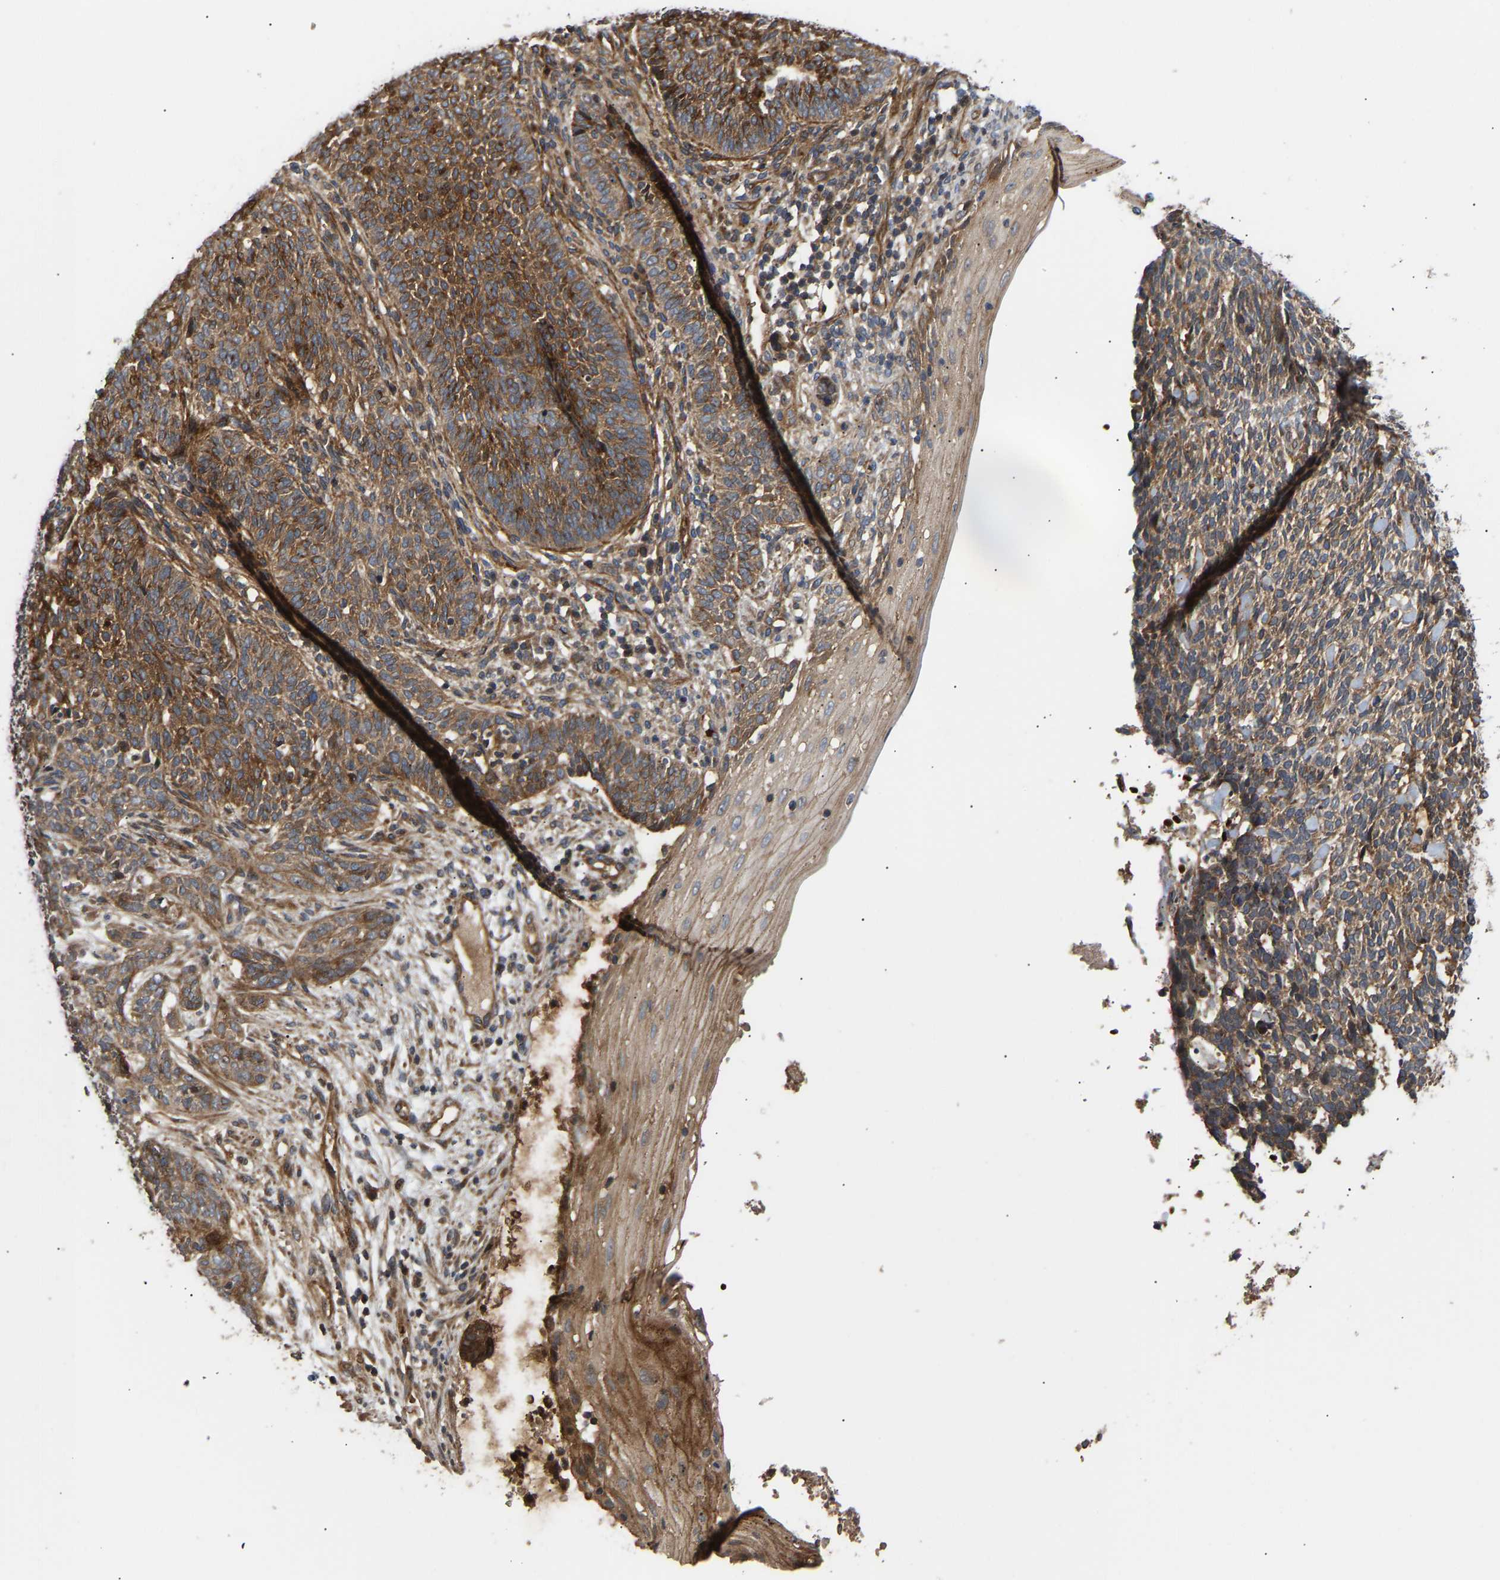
{"staining": {"intensity": "strong", "quantity": ">75%", "location": "cytoplasmic/membranous,nuclear"}, "tissue": "skin cancer", "cell_type": "Tumor cells", "image_type": "cancer", "snomed": [{"axis": "morphology", "description": "Basal cell carcinoma"}, {"axis": "topography", "description": "Skin"}], "caption": "Immunohistochemistry staining of skin basal cell carcinoma, which demonstrates high levels of strong cytoplasmic/membranous and nuclear positivity in about >75% of tumor cells indicating strong cytoplasmic/membranous and nuclear protein staining. The staining was performed using DAB (brown) for protein detection and nuclei were counterstained in hematoxylin (blue).", "gene": "STAU1", "patient": {"sex": "male", "age": 87}}